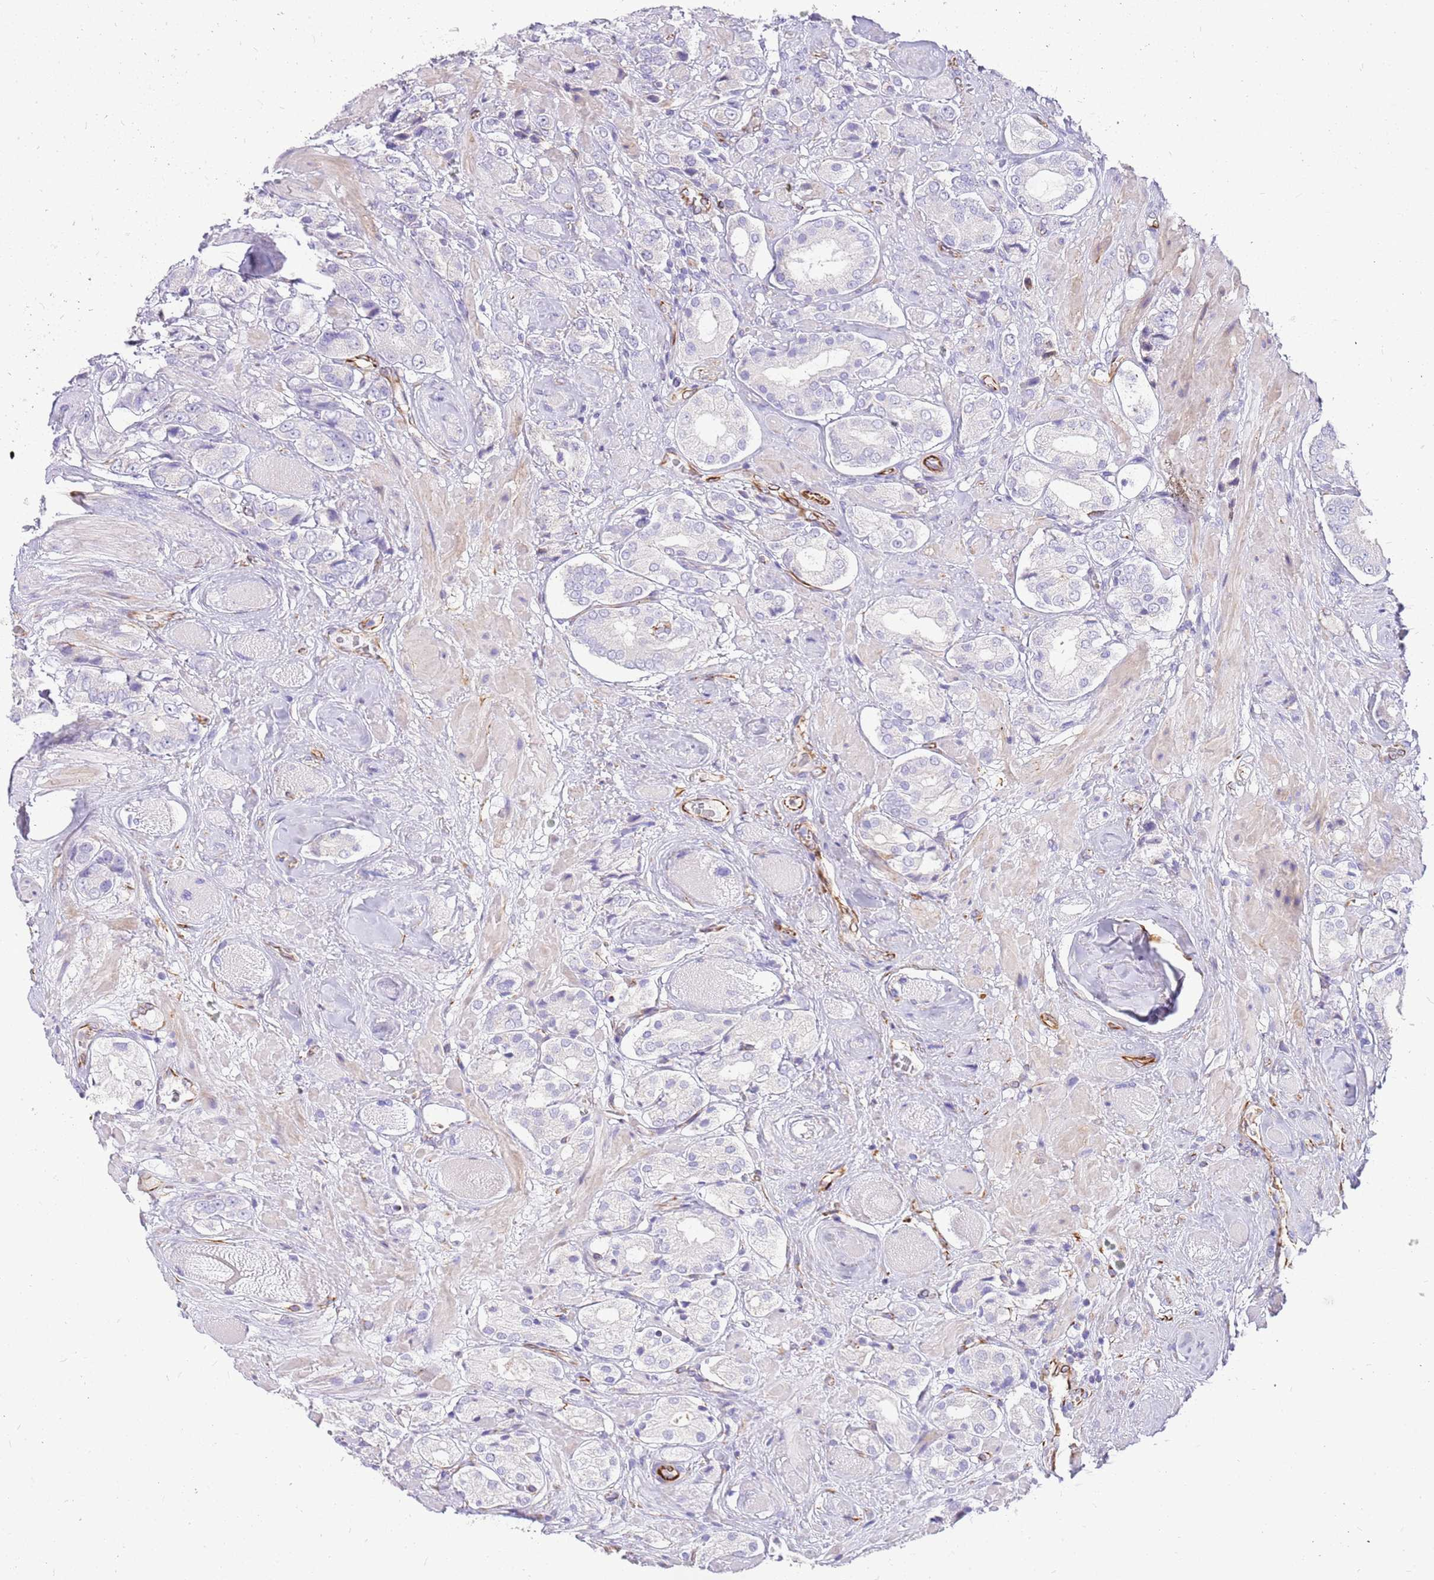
{"staining": {"intensity": "negative", "quantity": "none", "location": "none"}, "tissue": "prostate cancer", "cell_type": "Tumor cells", "image_type": "cancer", "snomed": [{"axis": "morphology", "description": "Adenocarcinoma, High grade"}, {"axis": "topography", "description": "Prostate and seminal vesicle, NOS"}], "caption": "Protein analysis of prostate cancer (high-grade adenocarcinoma) shows no significant positivity in tumor cells.", "gene": "ZDHHC1", "patient": {"sex": "male", "age": 64}}